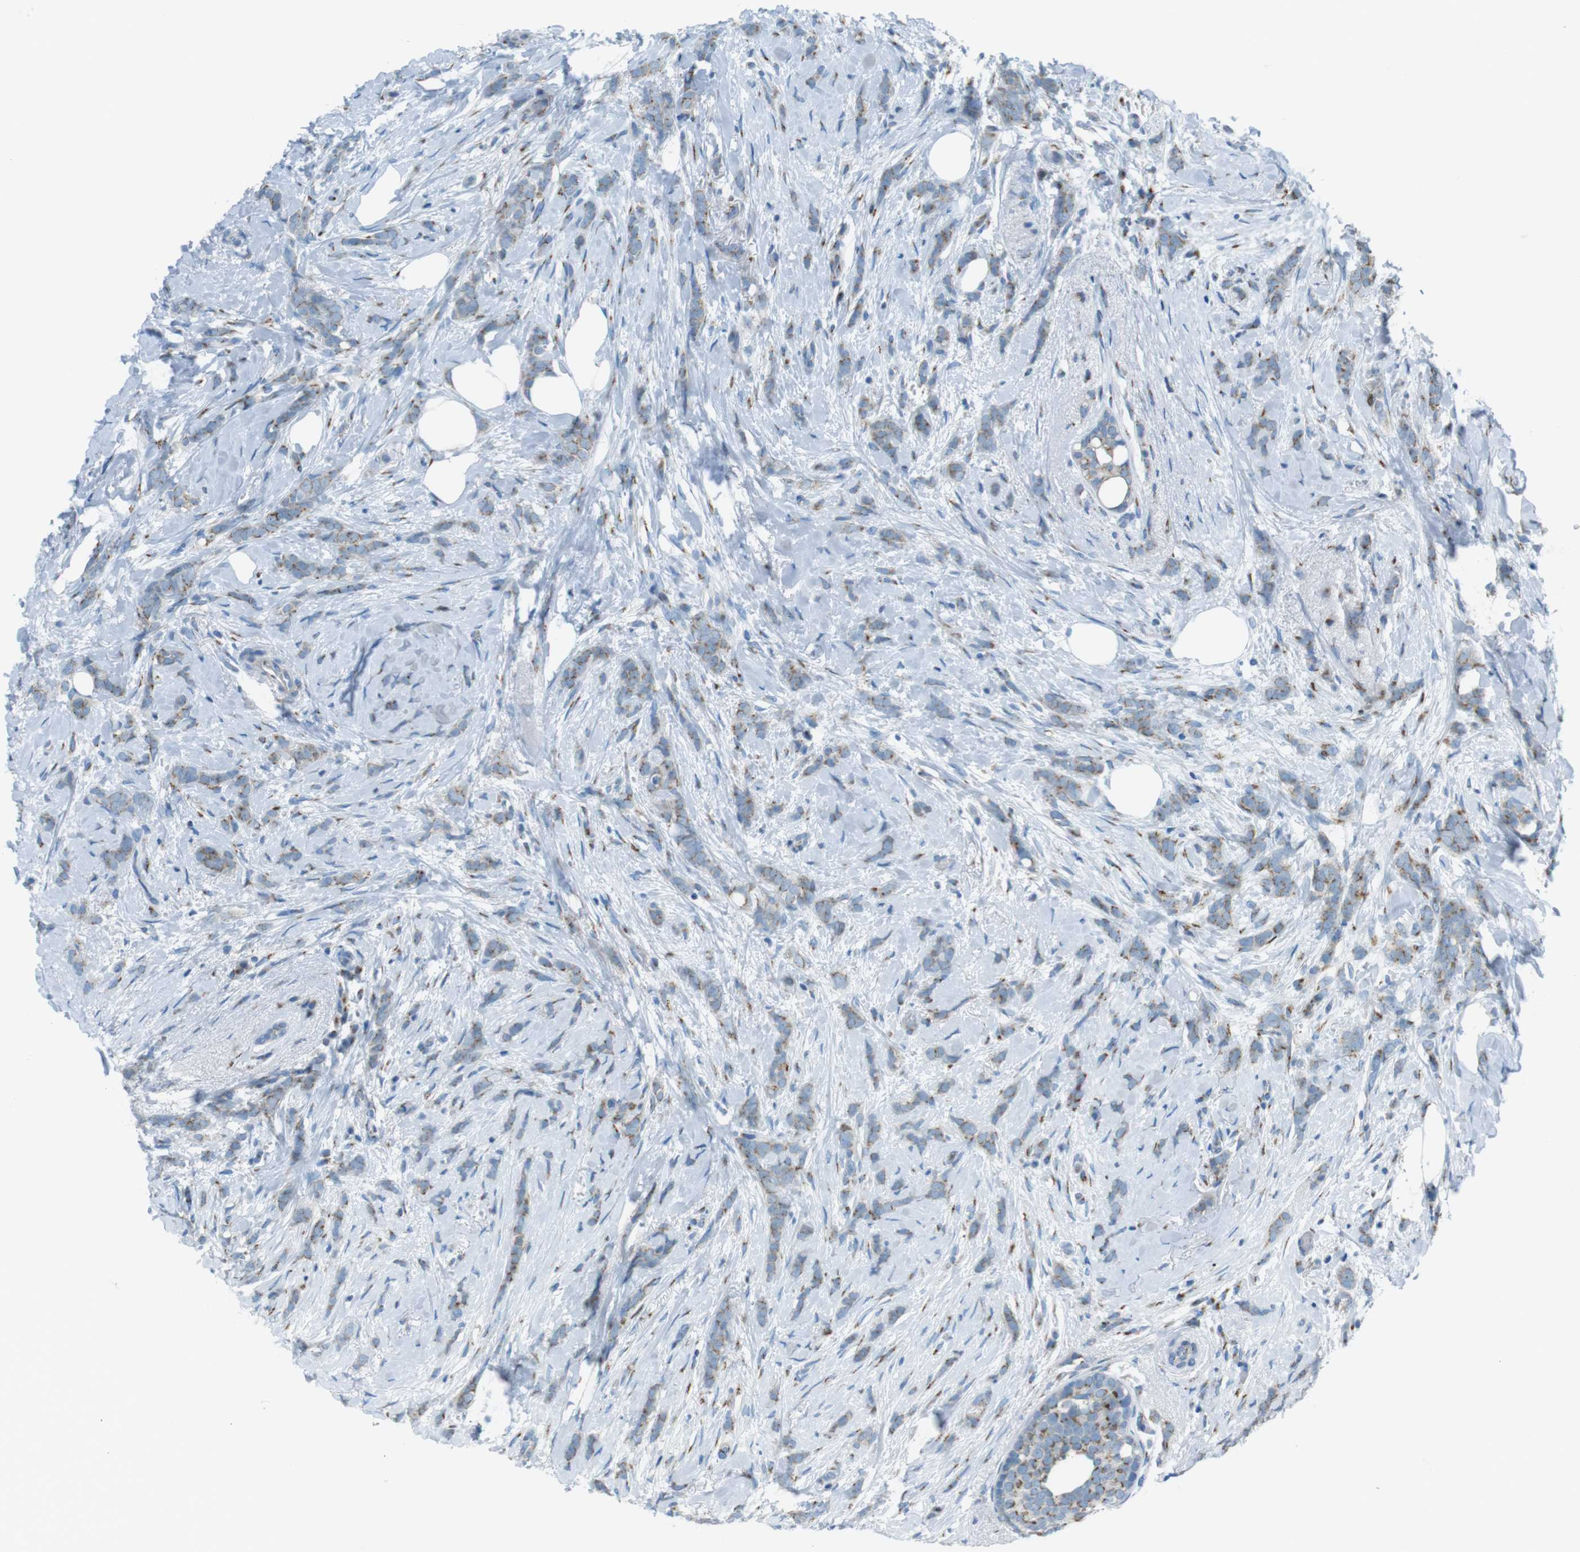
{"staining": {"intensity": "weak", "quantity": ">75%", "location": "cytoplasmic/membranous"}, "tissue": "breast cancer", "cell_type": "Tumor cells", "image_type": "cancer", "snomed": [{"axis": "morphology", "description": "Lobular carcinoma, in situ"}, {"axis": "morphology", "description": "Lobular carcinoma"}, {"axis": "topography", "description": "Breast"}], "caption": "Lobular carcinoma (breast) stained for a protein displays weak cytoplasmic/membranous positivity in tumor cells.", "gene": "TXNDC15", "patient": {"sex": "female", "age": 41}}